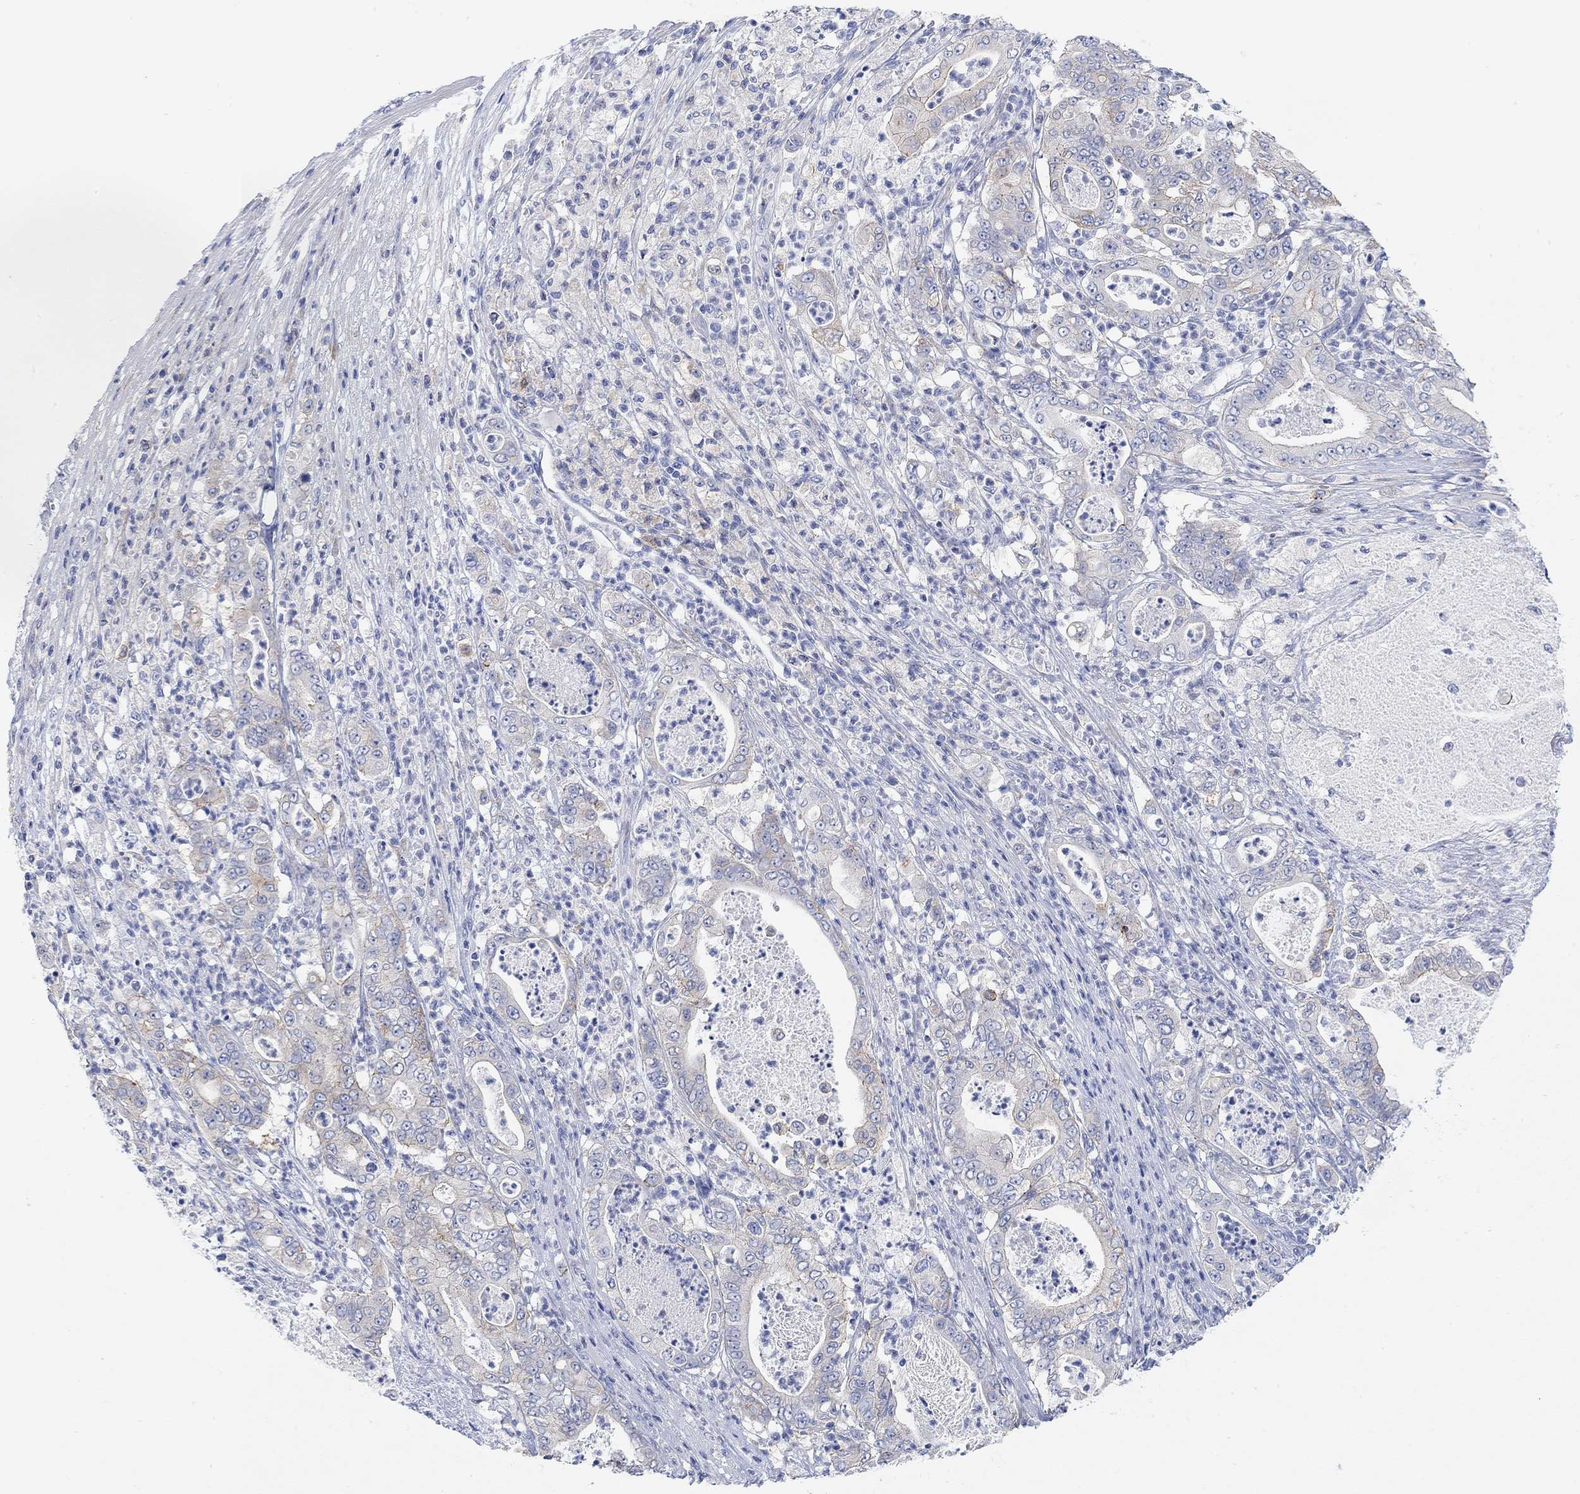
{"staining": {"intensity": "weak", "quantity": "<25%", "location": "cytoplasmic/membranous"}, "tissue": "pancreatic cancer", "cell_type": "Tumor cells", "image_type": "cancer", "snomed": [{"axis": "morphology", "description": "Adenocarcinoma, NOS"}, {"axis": "topography", "description": "Pancreas"}], "caption": "A high-resolution histopathology image shows immunohistochemistry staining of pancreatic adenocarcinoma, which reveals no significant positivity in tumor cells.", "gene": "RGS1", "patient": {"sex": "male", "age": 71}}